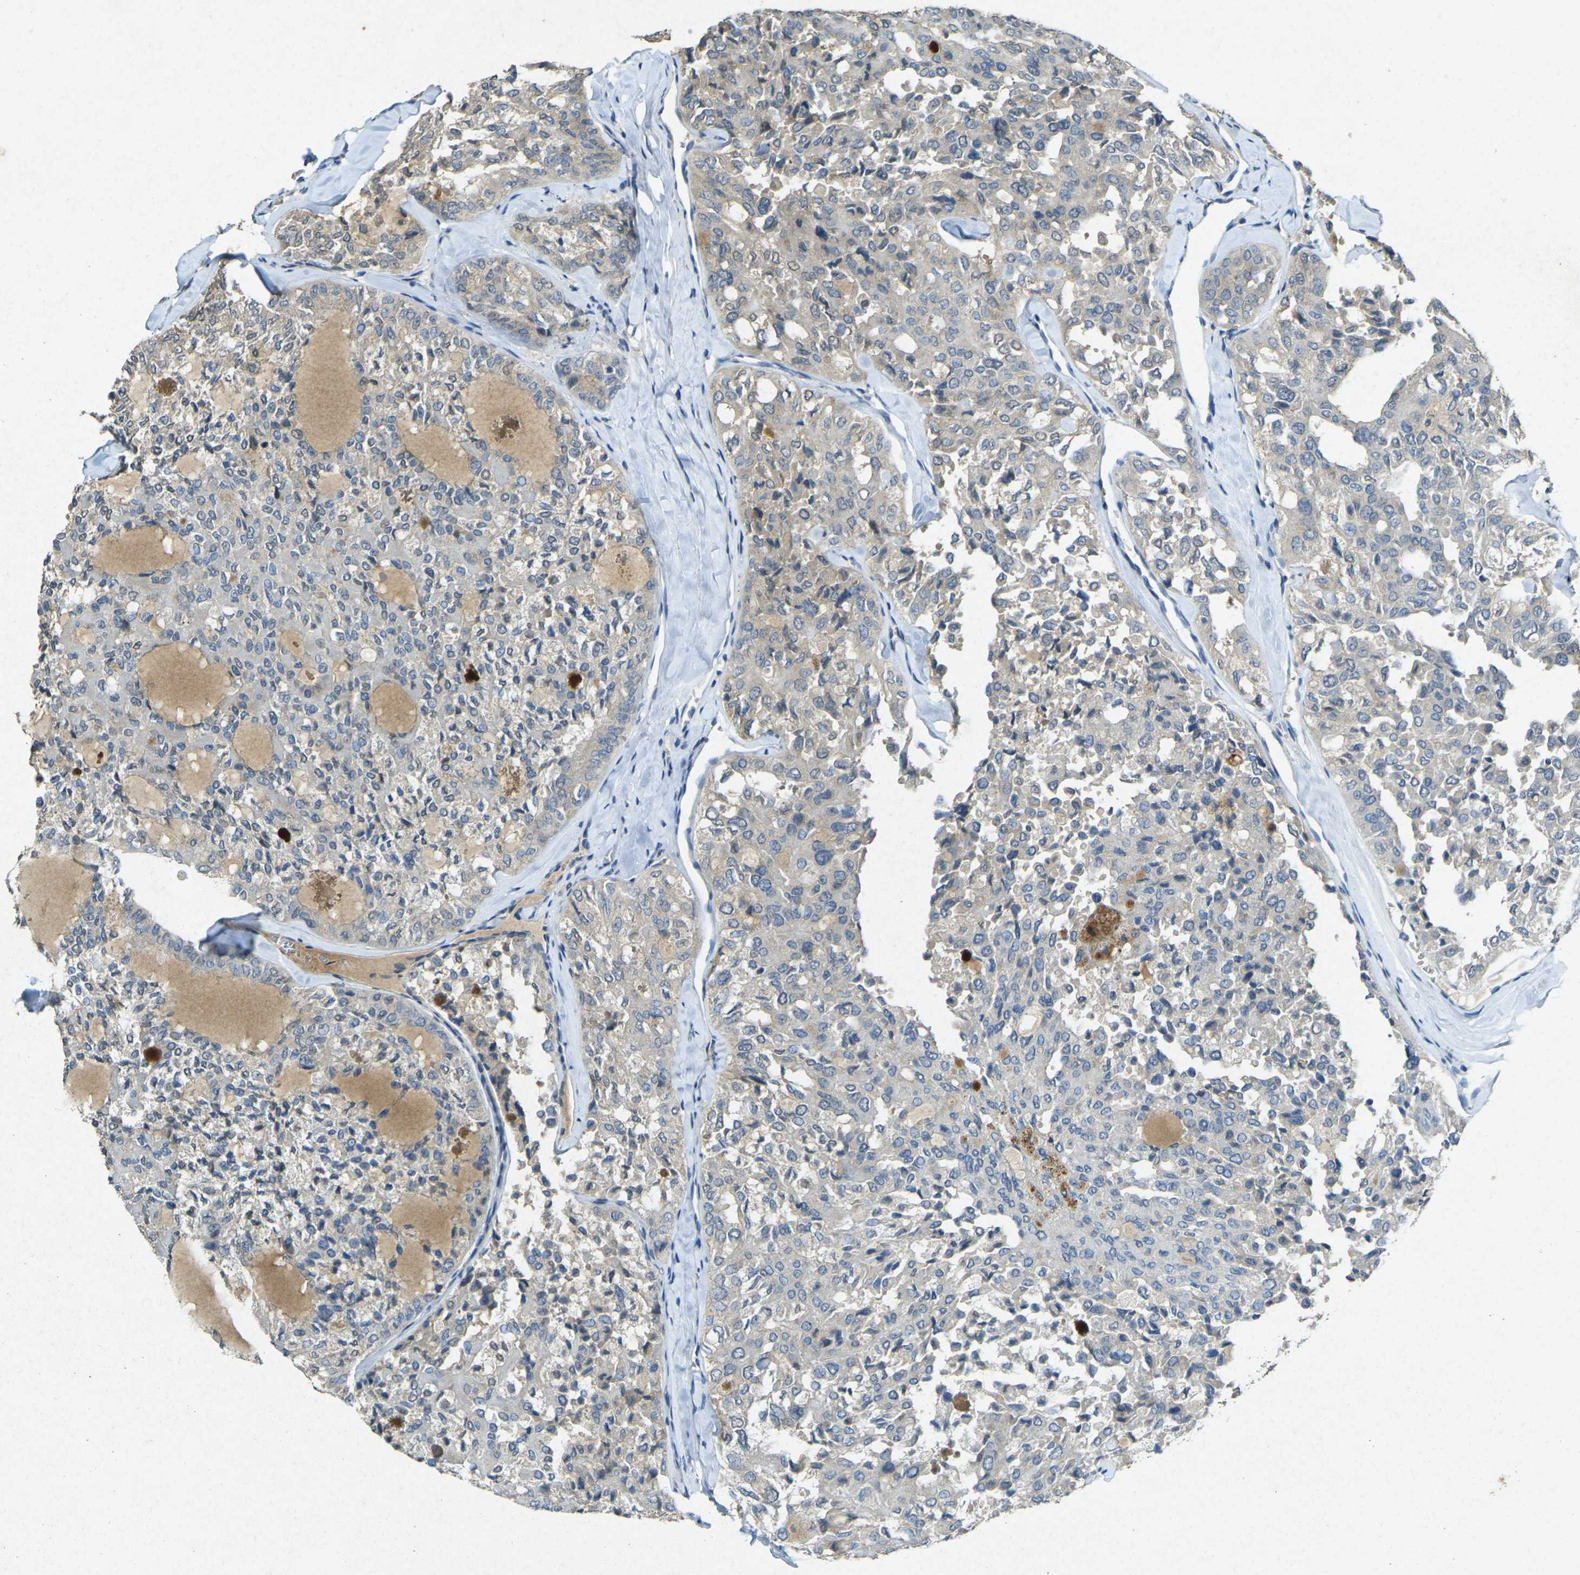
{"staining": {"intensity": "weak", "quantity": "25%-75%", "location": "cytoplasmic/membranous"}, "tissue": "thyroid cancer", "cell_type": "Tumor cells", "image_type": "cancer", "snomed": [{"axis": "morphology", "description": "Follicular adenoma carcinoma, NOS"}, {"axis": "topography", "description": "Thyroid gland"}], "caption": "Follicular adenoma carcinoma (thyroid) tissue demonstrates weak cytoplasmic/membranous expression in approximately 25%-75% of tumor cells (Brightfield microscopy of DAB IHC at high magnification).", "gene": "RGMA", "patient": {"sex": "male", "age": 75}}